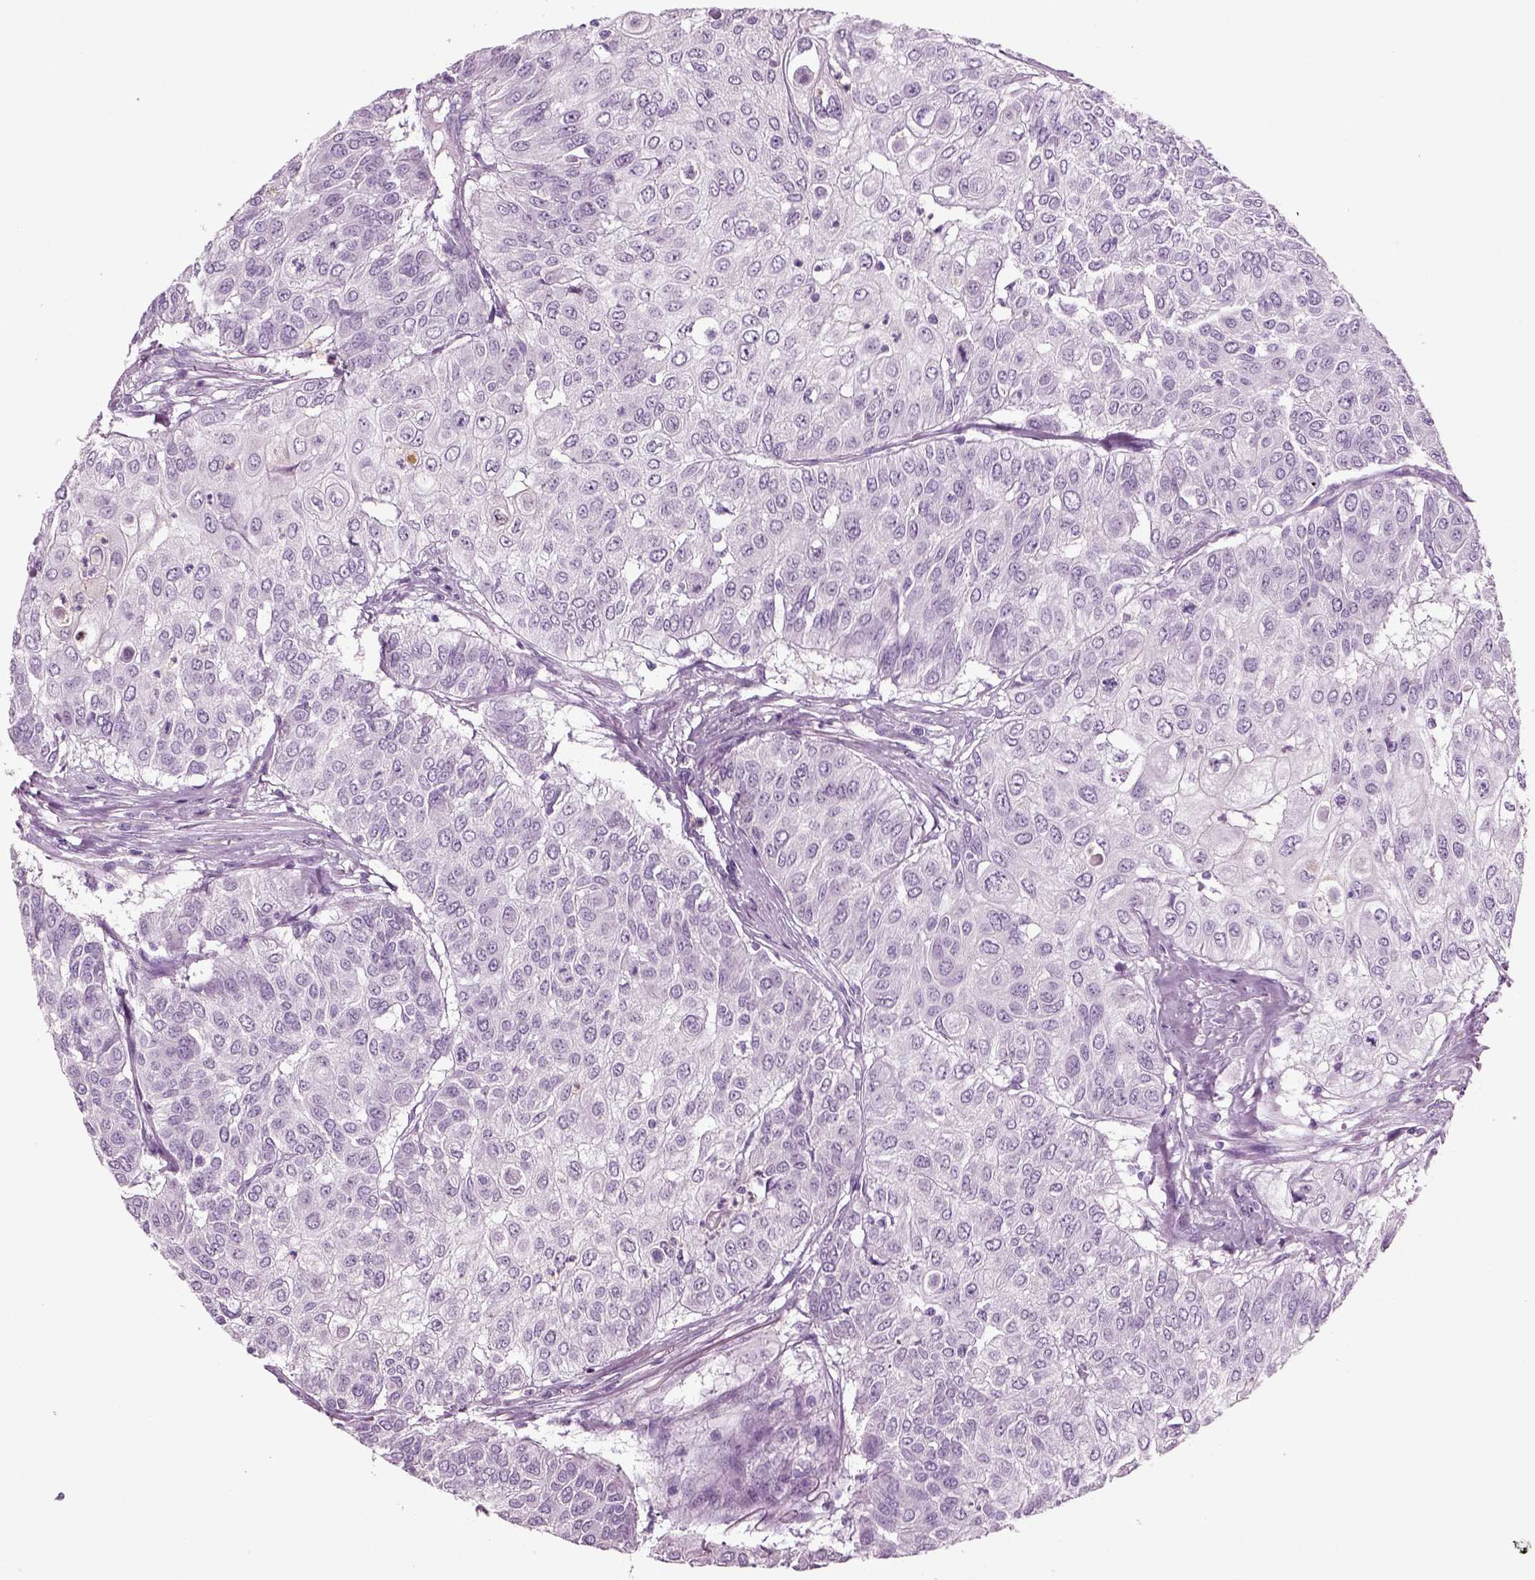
{"staining": {"intensity": "negative", "quantity": "none", "location": "none"}, "tissue": "urothelial cancer", "cell_type": "Tumor cells", "image_type": "cancer", "snomed": [{"axis": "morphology", "description": "Urothelial carcinoma, High grade"}, {"axis": "topography", "description": "Urinary bladder"}], "caption": "High magnification brightfield microscopy of high-grade urothelial carcinoma stained with DAB (brown) and counterstained with hematoxylin (blue): tumor cells show no significant expression.", "gene": "CRABP1", "patient": {"sex": "female", "age": 79}}